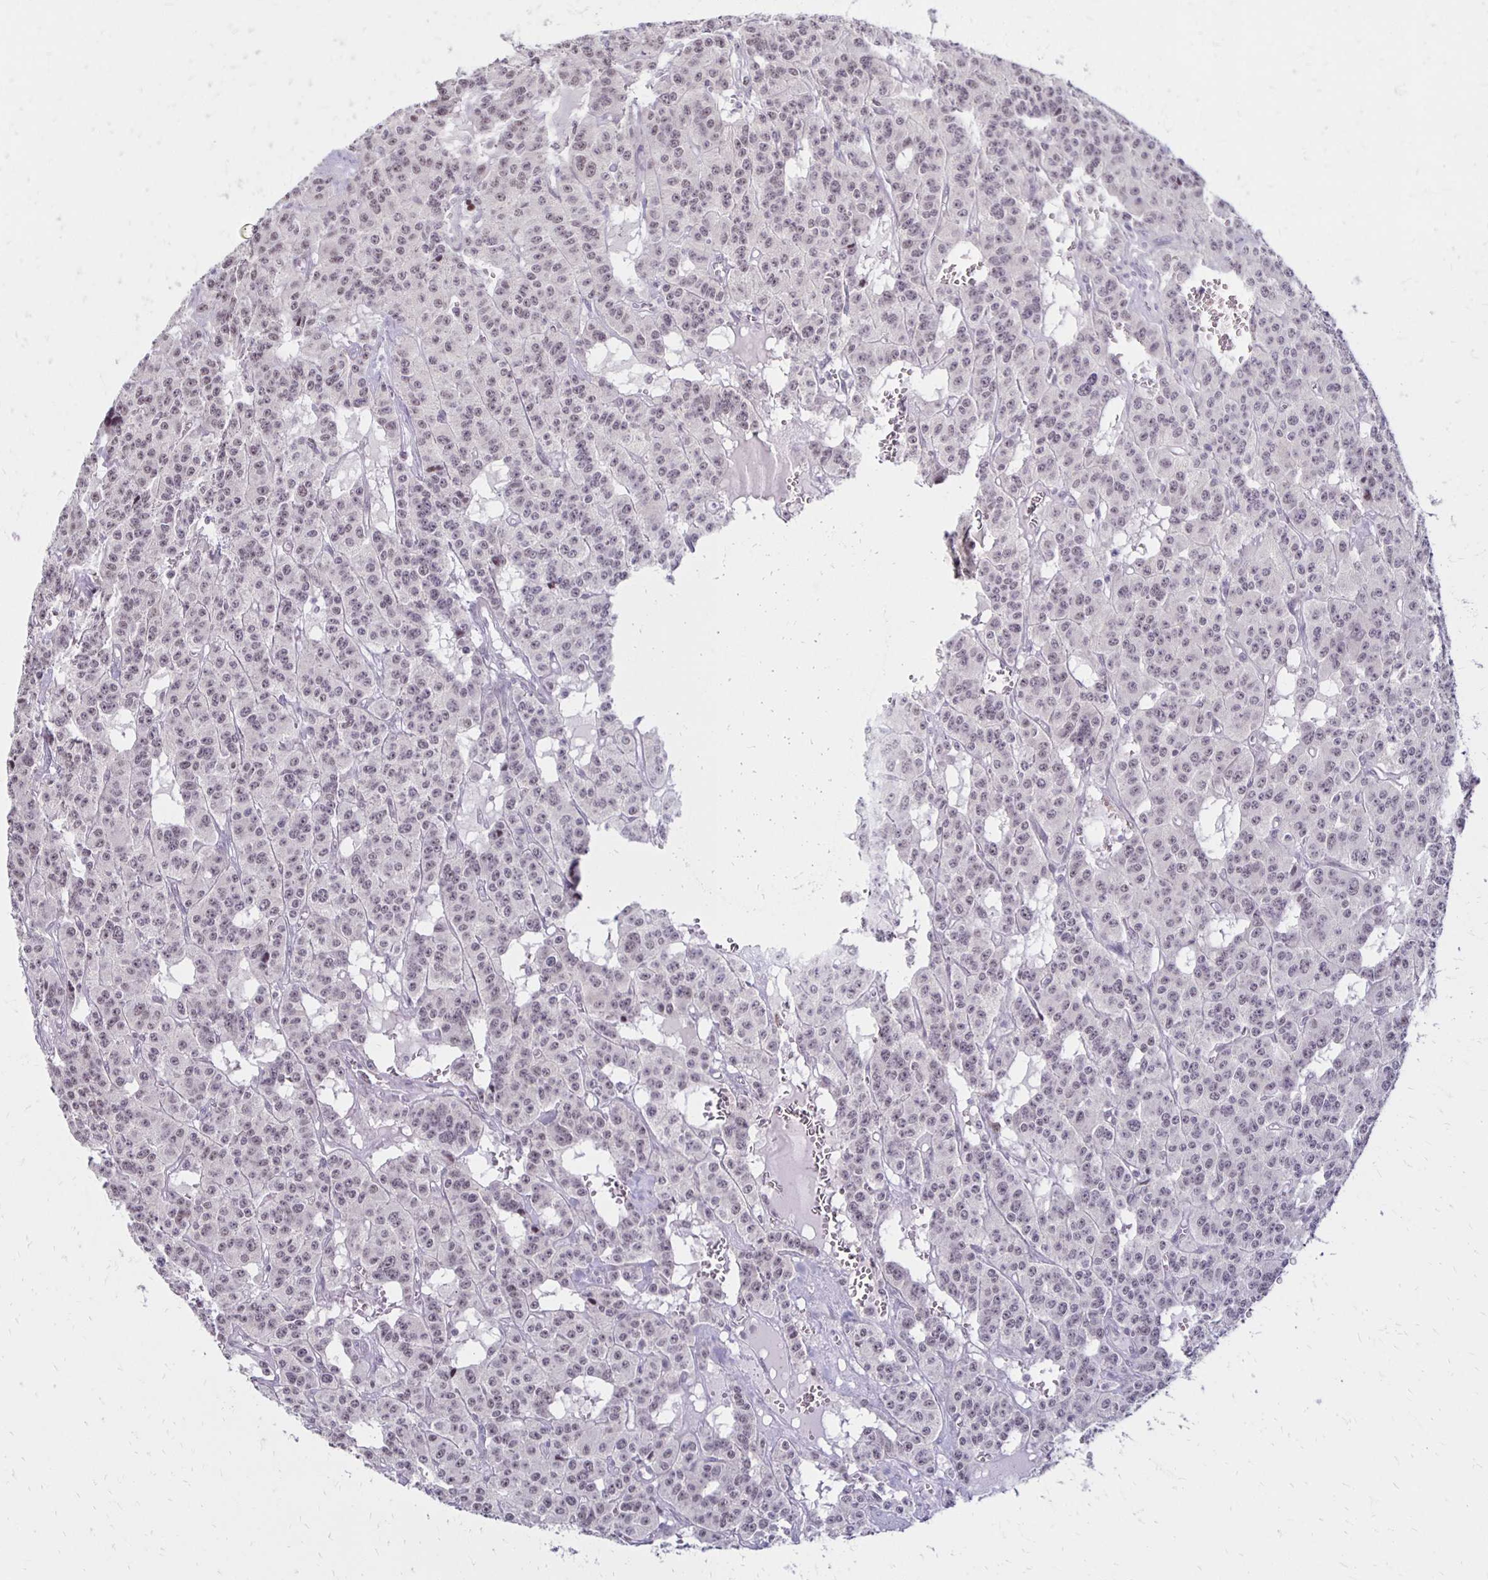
{"staining": {"intensity": "weak", "quantity": "25%-75%", "location": "nuclear"}, "tissue": "carcinoid", "cell_type": "Tumor cells", "image_type": "cancer", "snomed": [{"axis": "morphology", "description": "Carcinoid, malignant, NOS"}, {"axis": "topography", "description": "Lung"}], "caption": "Protein staining of malignant carcinoid tissue reveals weak nuclear staining in about 25%-75% of tumor cells.", "gene": "DAGLA", "patient": {"sex": "female", "age": 71}}